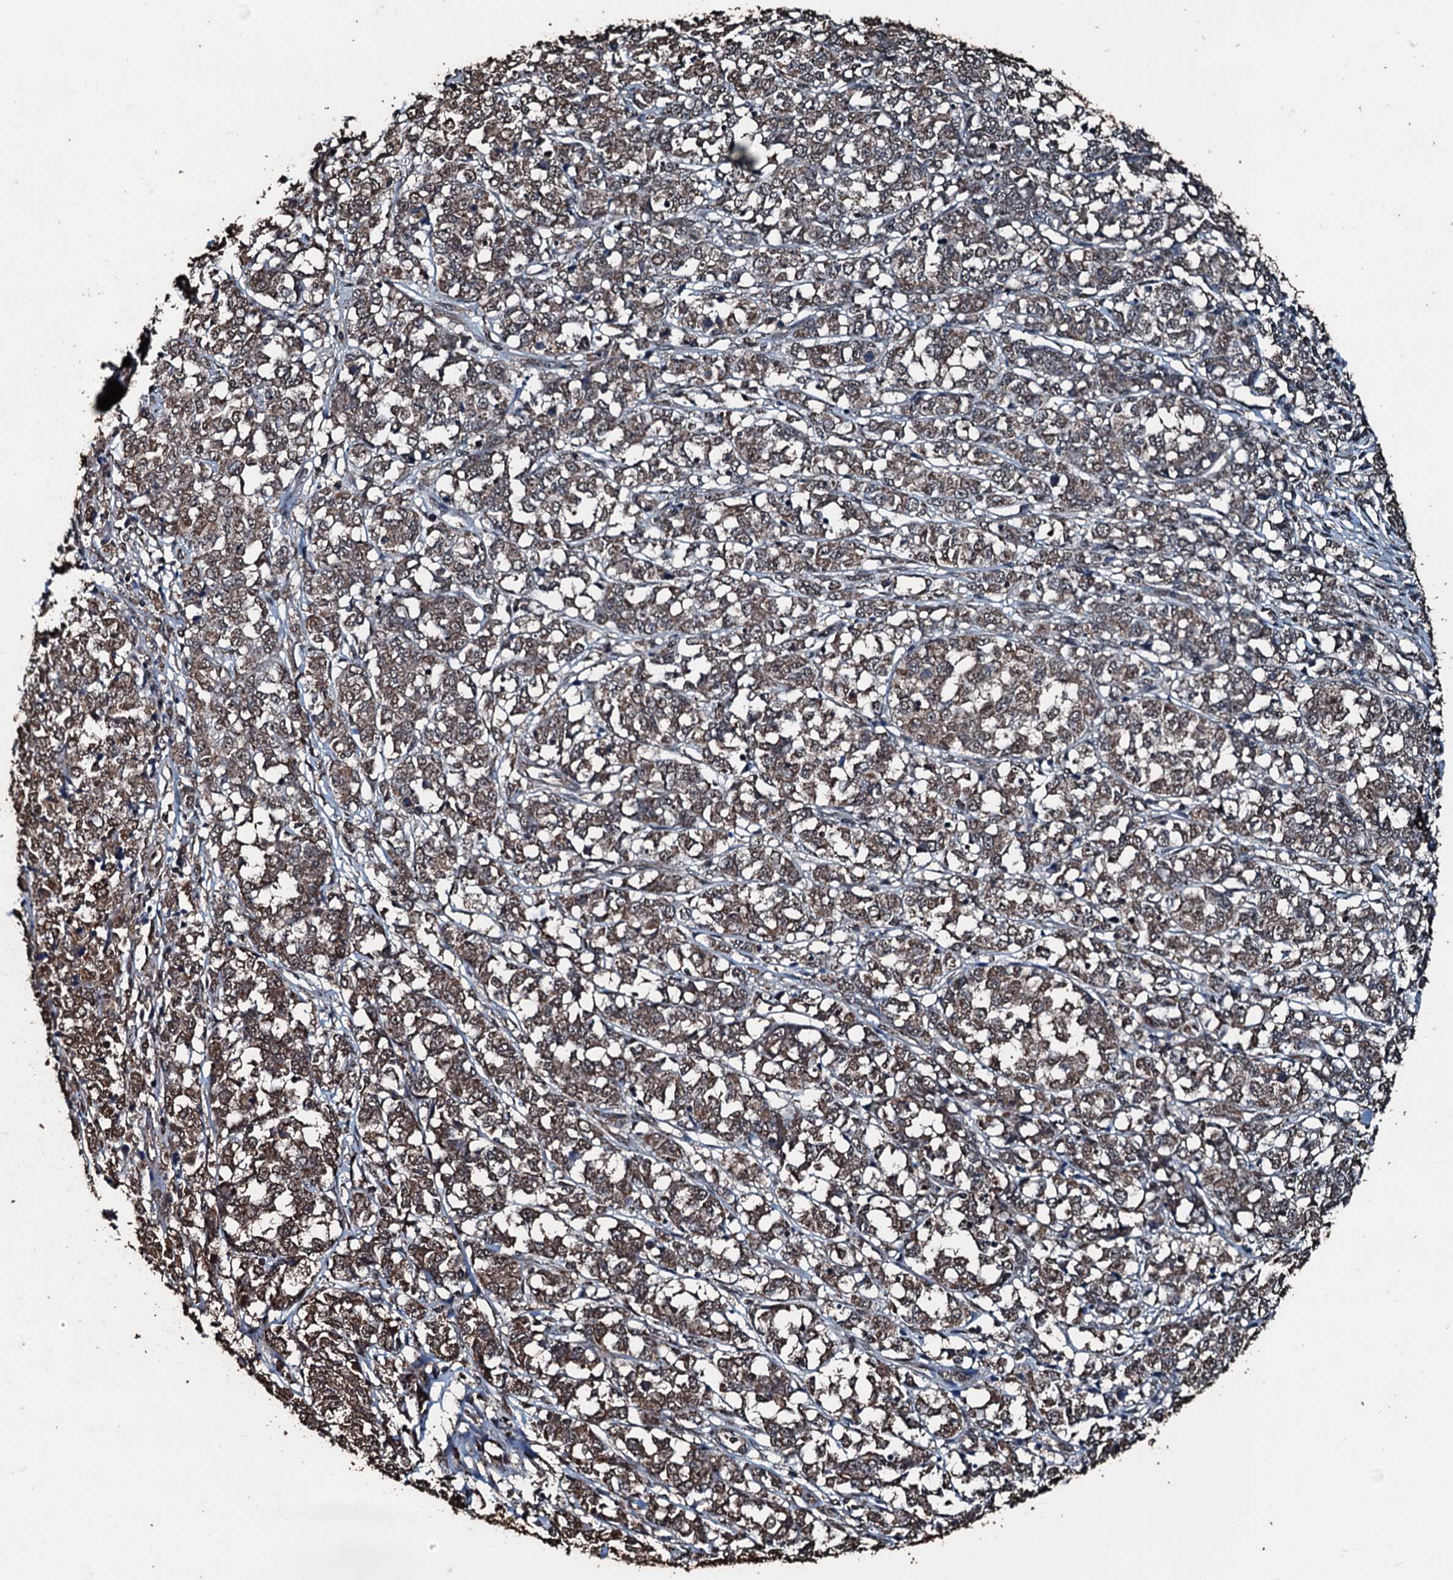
{"staining": {"intensity": "weak", "quantity": "25%-75%", "location": "cytoplasmic/membranous,nuclear"}, "tissue": "melanoma", "cell_type": "Tumor cells", "image_type": "cancer", "snomed": [{"axis": "morphology", "description": "Malignant melanoma, NOS"}, {"axis": "topography", "description": "Skin"}], "caption": "This micrograph exhibits immunohistochemistry (IHC) staining of malignant melanoma, with low weak cytoplasmic/membranous and nuclear expression in about 25%-75% of tumor cells.", "gene": "FAAP24", "patient": {"sex": "female", "age": 72}}